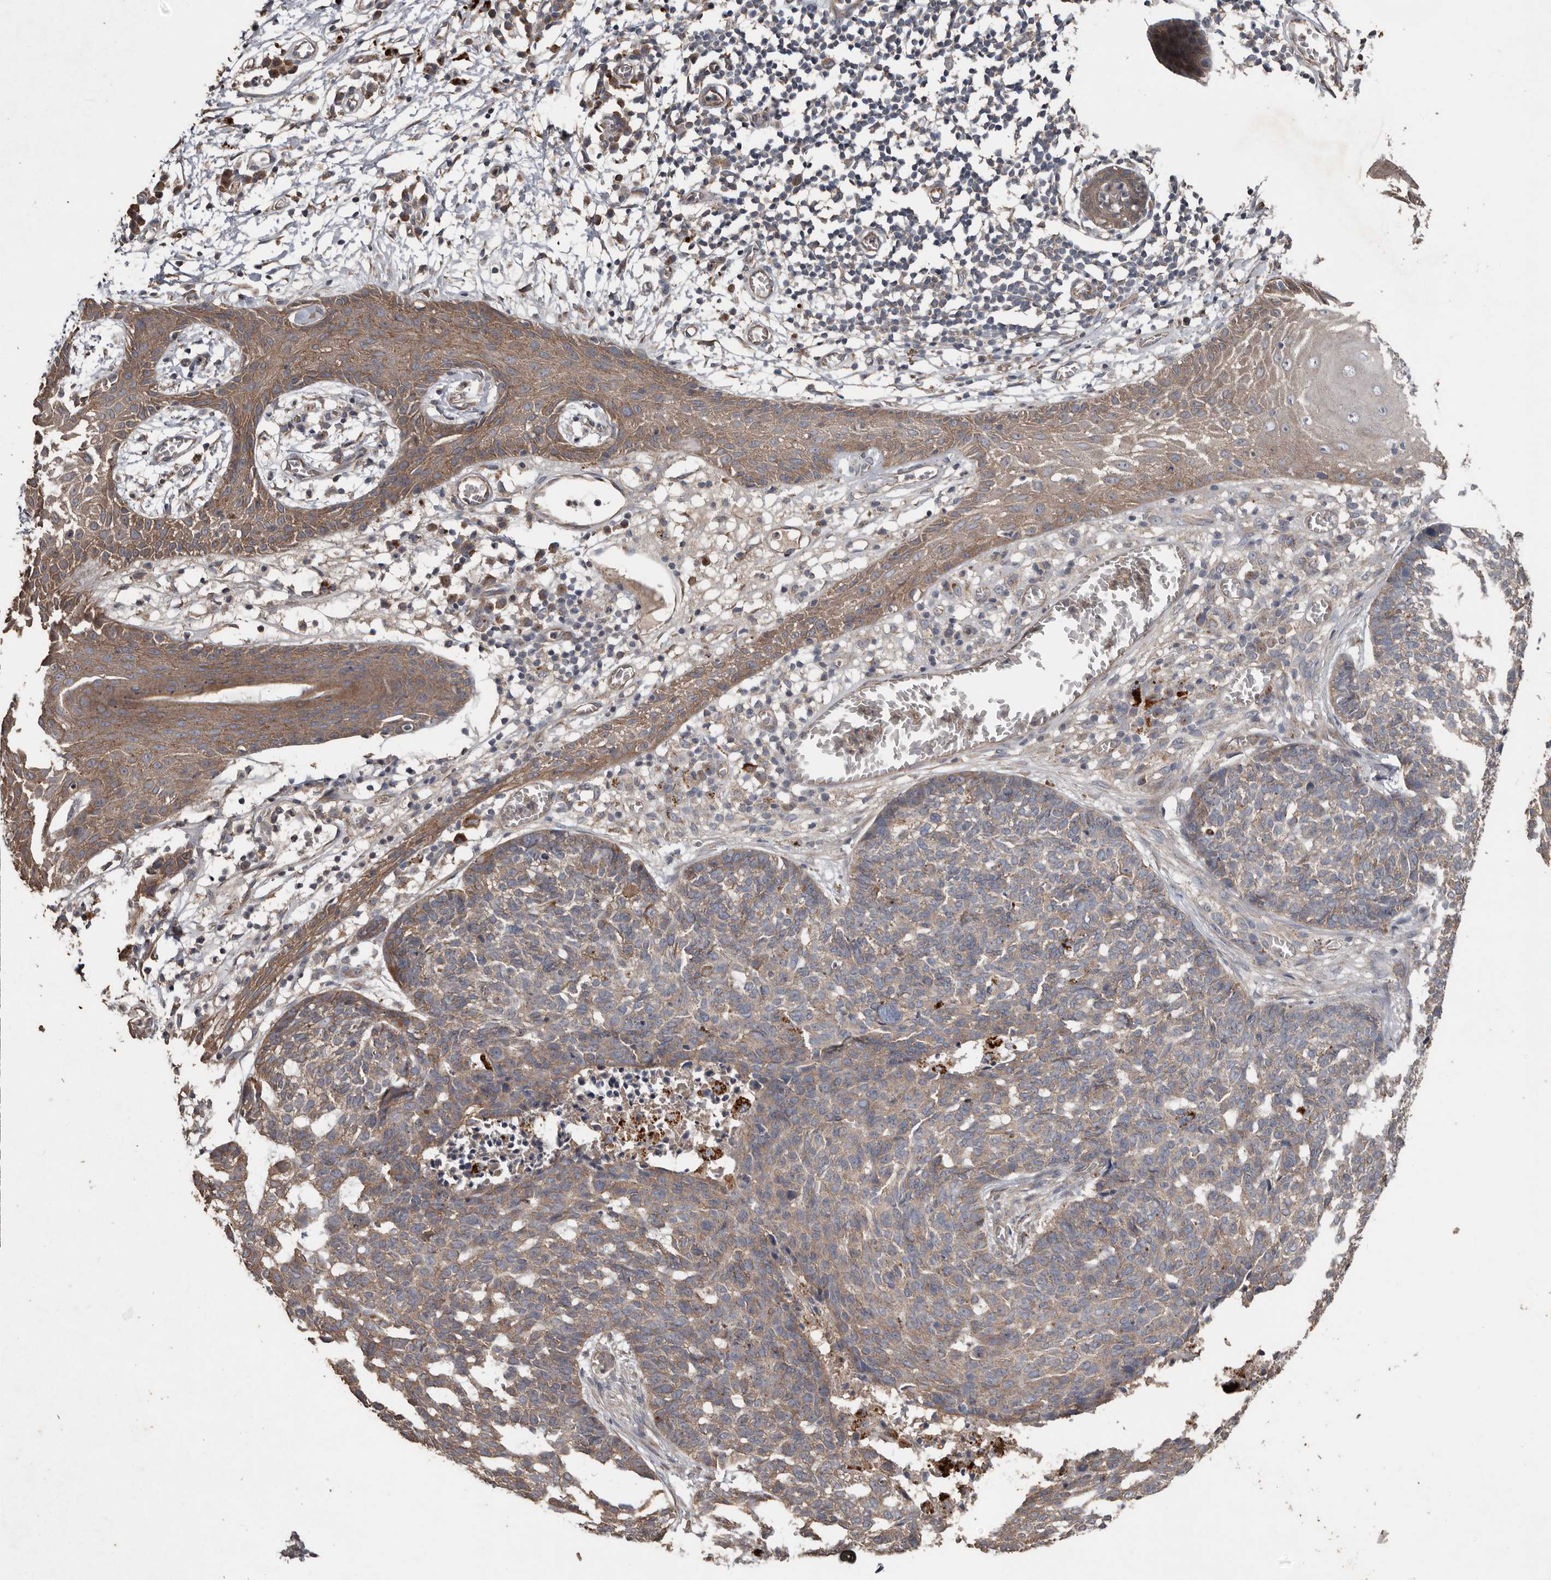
{"staining": {"intensity": "weak", "quantity": "25%-75%", "location": "cytoplasmic/membranous"}, "tissue": "skin cancer", "cell_type": "Tumor cells", "image_type": "cancer", "snomed": [{"axis": "morphology", "description": "Basal cell carcinoma"}, {"axis": "topography", "description": "Skin"}], "caption": "About 25%-75% of tumor cells in human skin cancer (basal cell carcinoma) demonstrate weak cytoplasmic/membranous protein positivity as visualized by brown immunohistochemical staining.", "gene": "HYAL4", "patient": {"sex": "male", "age": 85}}